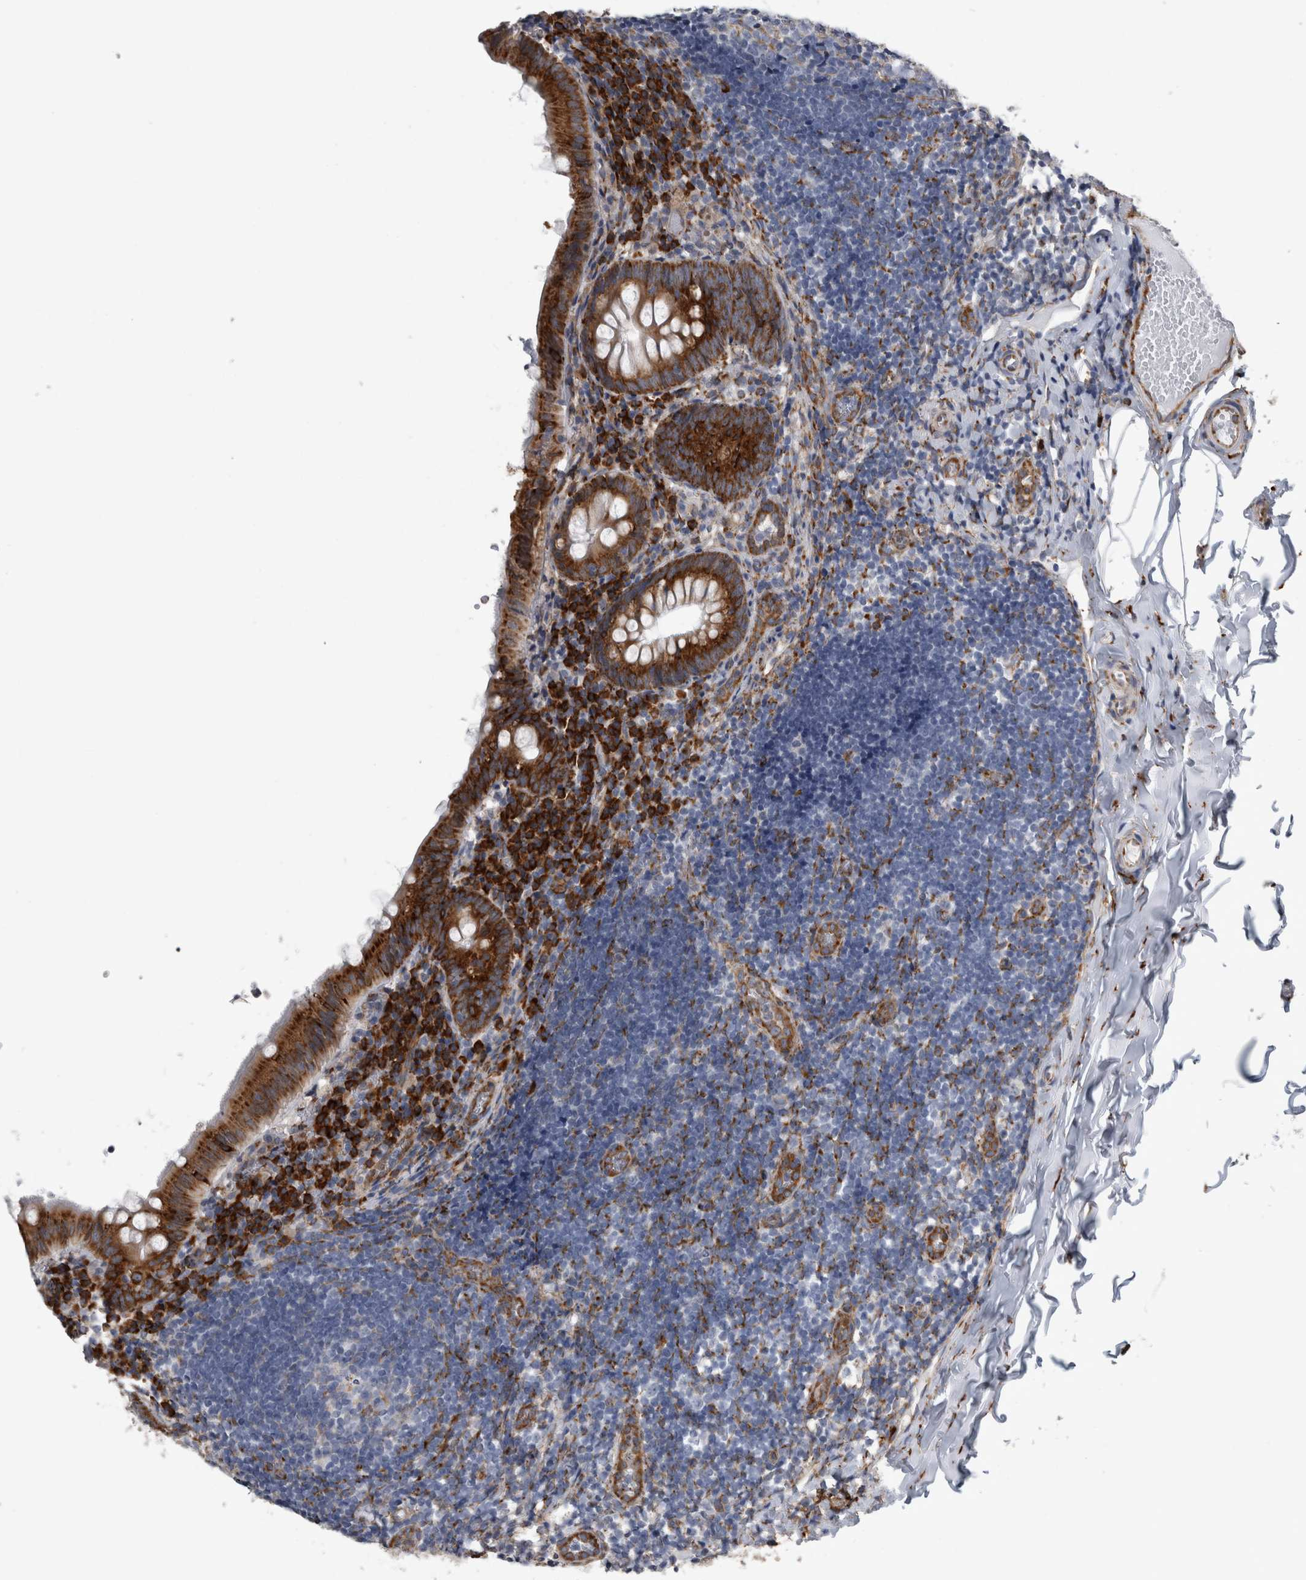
{"staining": {"intensity": "strong", "quantity": ">75%", "location": "cytoplasmic/membranous"}, "tissue": "appendix", "cell_type": "Glandular cells", "image_type": "normal", "snomed": [{"axis": "morphology", "description": "Normal tissue, NOS"}, {"axis": "topography", "description": "Appendix"}], "caption": "DAB (3,3'-diaminobenzidine) immunohistochemical staining of unremarkable appendix displays strong cytoplasmic/membranous protein expression in about >75% of glandular cells.", "gene": "FHIP2B", "patient": {"sex": "male", "age": 8}}